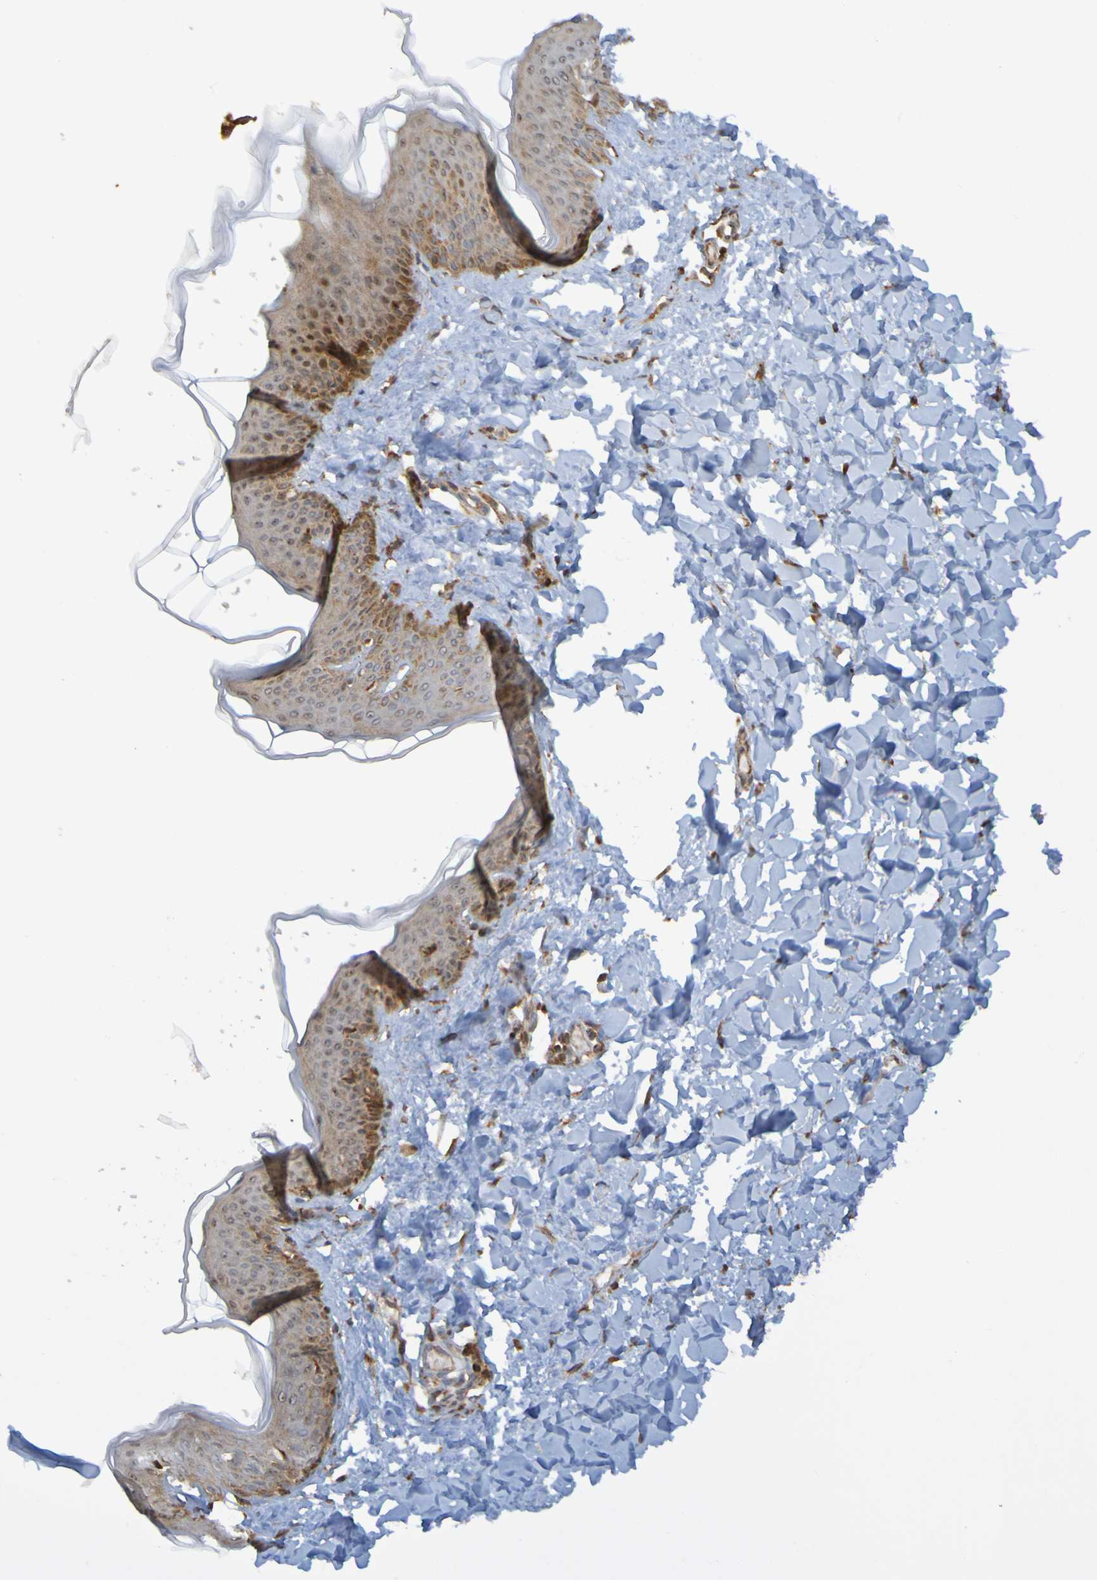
{"staining": {"intensity": "moderate", "quantity": ">75%", "location": "cytoplasmic/membranous,nuclear"}, "tissue": "skin", "cell_type": "Fibroblasts", "image_type": "normal", "snomed": [{"axis": "morphology", "description": "Normal tissue, NOS"}, {"axis": "topography", "description": "Skin"}], "caption": "High-power microscopy captured an IHC histopathology image of unremarkable skin, revealing moderate cytoplasmic/membranous,nuclear expression in about >75% of fibroblasts. (brown staining indicates protein expression, while blue staining denotes nuclei).", "gene": "TMBIM1", "patient": {"sex": "female", "age": 17}}